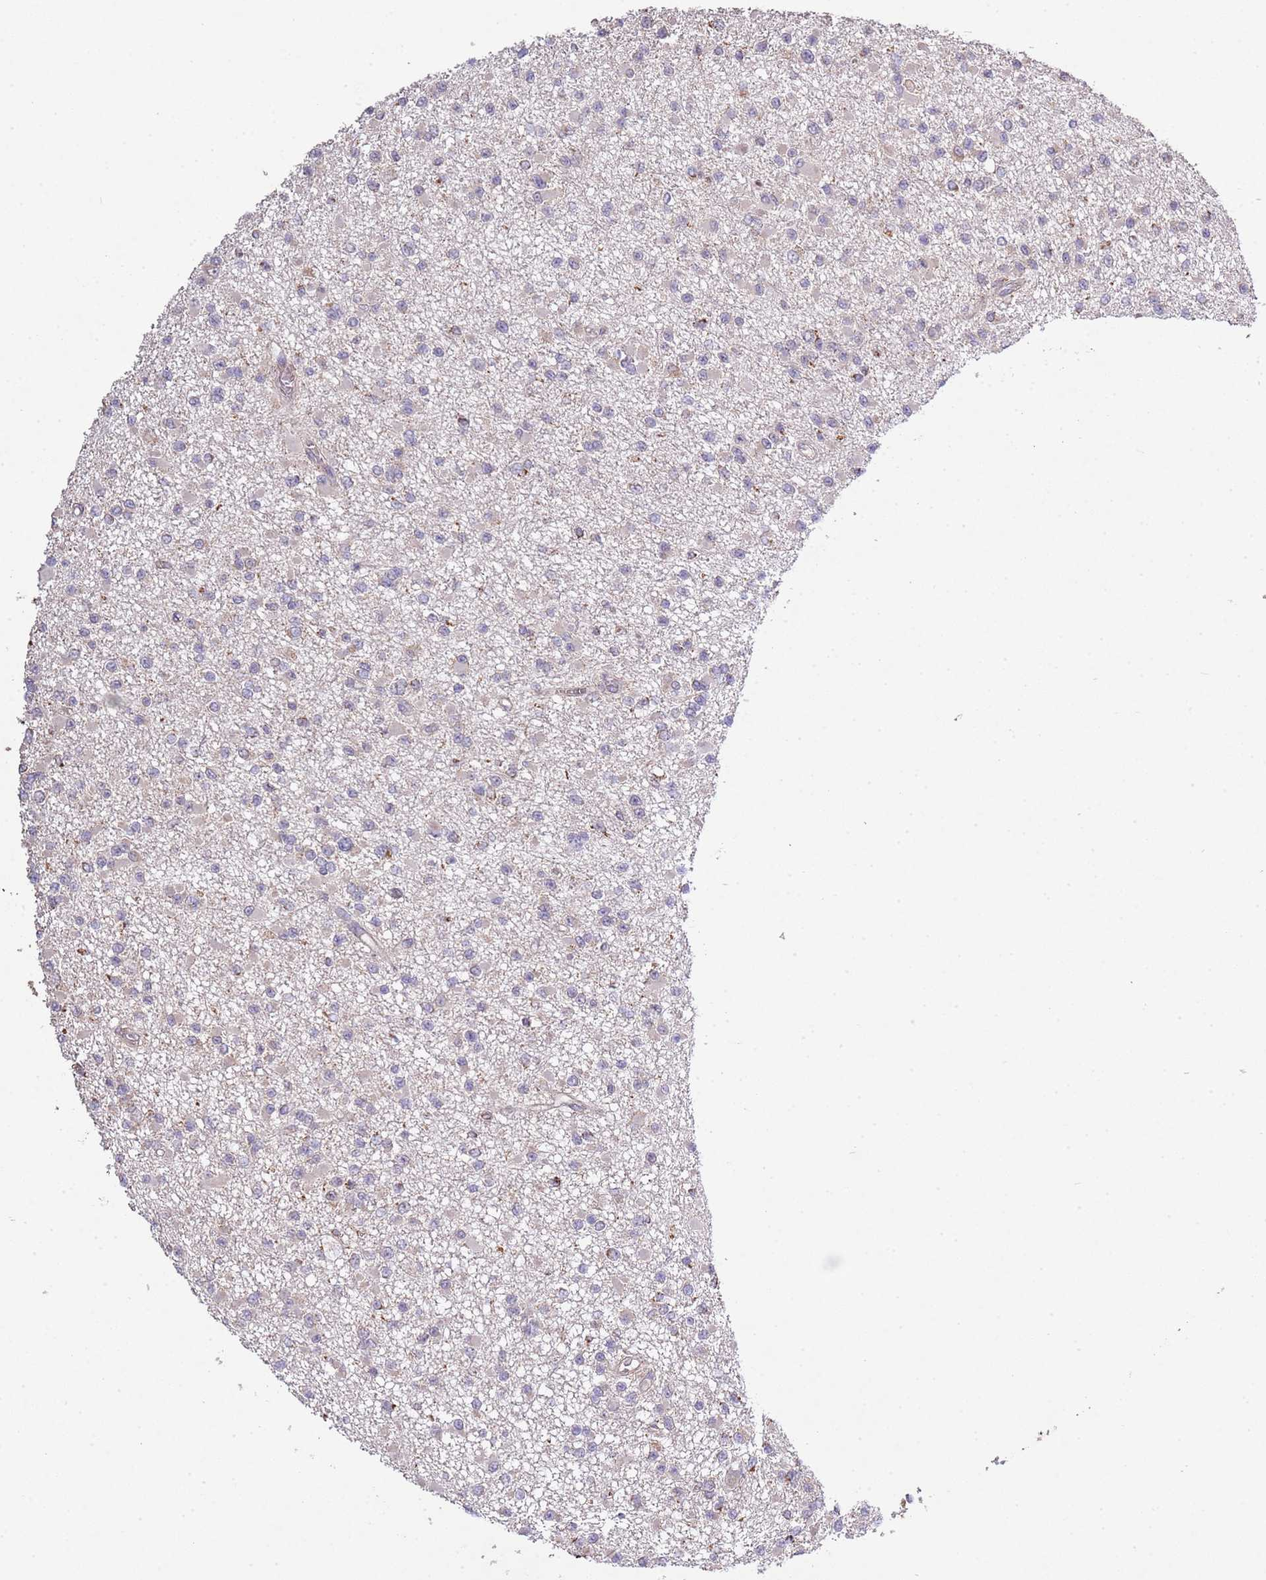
{"staining": {"intensity": "weak", "quantity": "<25%", "location": "cytoplasmic/membranous"}, "tissue": "glioma", "cell_type": "Tumor cells", "image_type": "cancer", "snomed": [{"axis": "morphology", "description": "Glioma, malignant, Low grade"}, {"axis": "topography", "description": "Brain"}], "caption": "IHC image of glioma stained for a protein (brown), which displays no expression in tumor cells.", "gene": "IVD", "patient": {"sex": "female", "age": 22}}